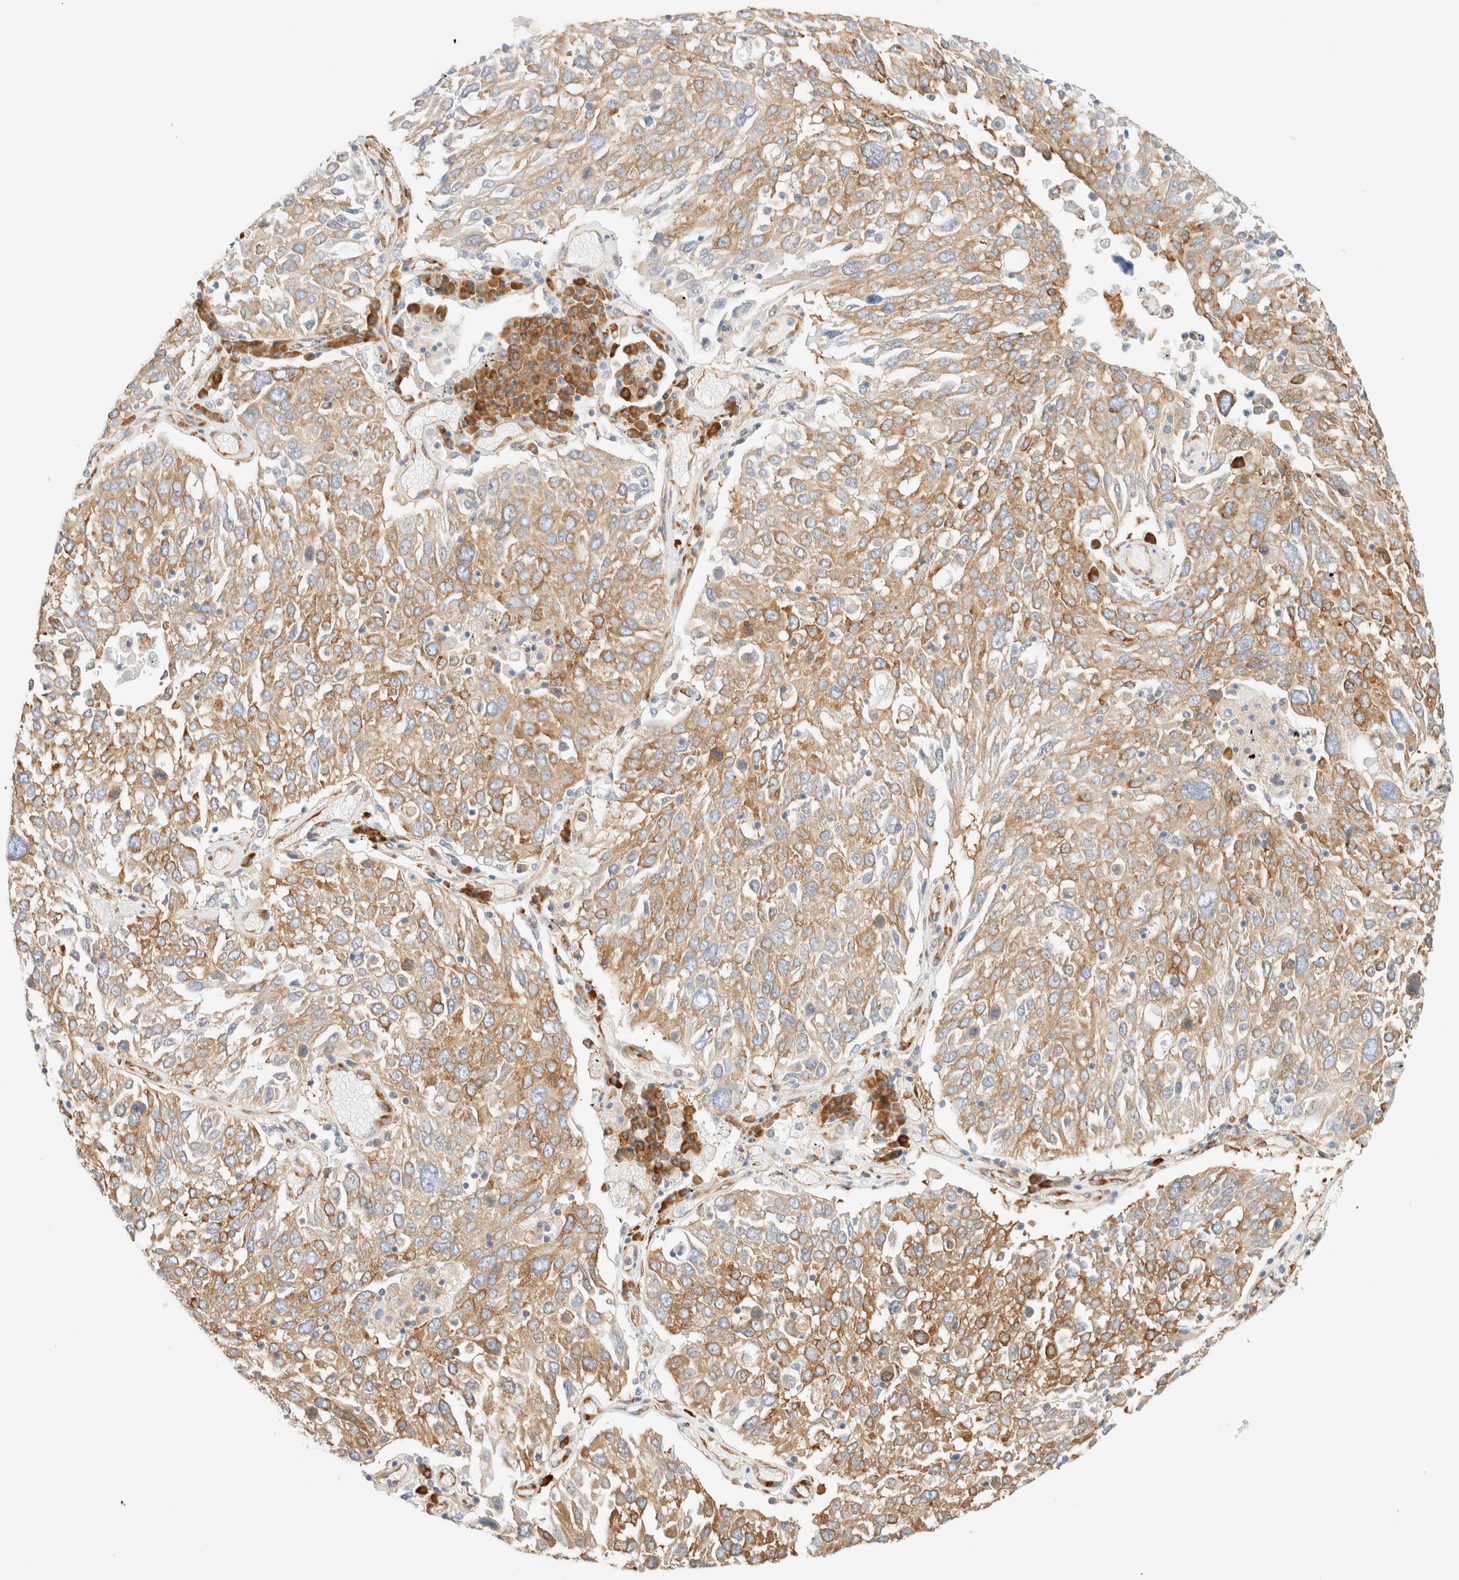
{"staining": {"intensity": "moderate", "quantity": ">75%", "location": "cytoplasmic/membranous"}, "tissue": "lung cancer", "cell_type": "Tumor cells", "image_type": "cancer", "snomed": [{"axis": "morphology", "description": "Squamous cell carcinoma, NOS"}, {"axis": "topography", "description": "Lung"}], "caption": "Immunohistochemical staining of human squamous cell carcinoma (lung) exhibits medium levels of moderate cytoplasmic/membranous staining in approximately >75% of tumor cells.", "gene": "ZC2HC1A", "patient": {"sex": "male", "age": 65}}